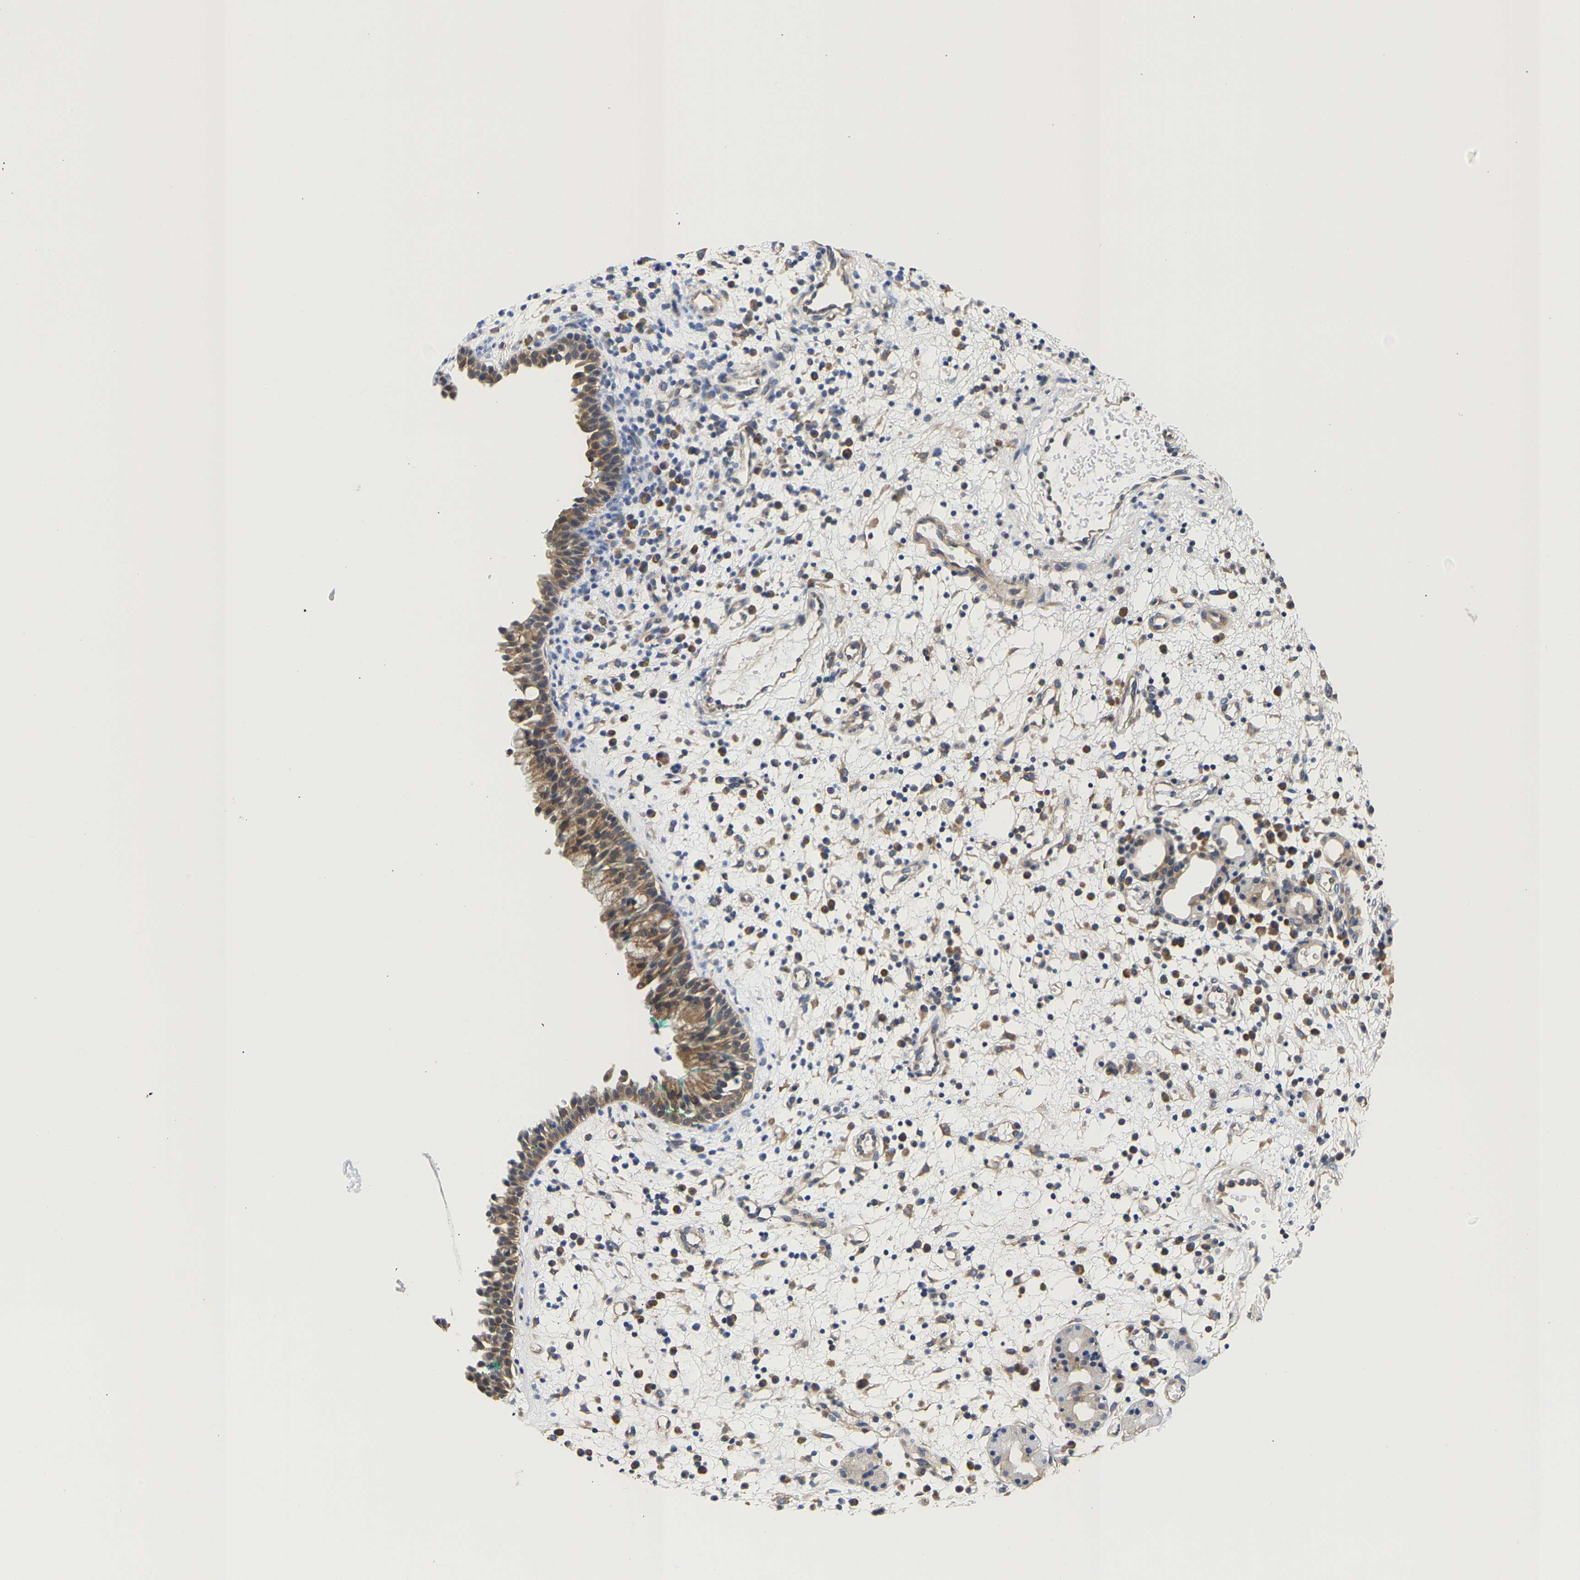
{"staining": {"intensity": "moderate", "quantity": ">75%", "location": "cytoplasmic/membranous"}, "tissue": "nasopharynx", "cell_type": "Respiratory epithelial cells", "image_type": "normal", "snomed": [{"axis": "morphology", "description": "Normal tissue, NOS"}, {"axis": "morphology", "description": "Basal cell carcinoma"}, {"axis": "topography", "description": "Cartilage tissue"}, {"axis": "topography", "description": "Nasopharynx"}, {"axis": "topography", "description": "Oral tissue"}], "caption": "Immunohistochemical staining of normal human nasopharynx displays medium levels of moderate cytoplasmic/membranous expression in about >75% of respiratory epithelial cells. Nuclei are stained in blue.", "gene": "CCDC6", "patient": {"sex": "female", "age": 77}}